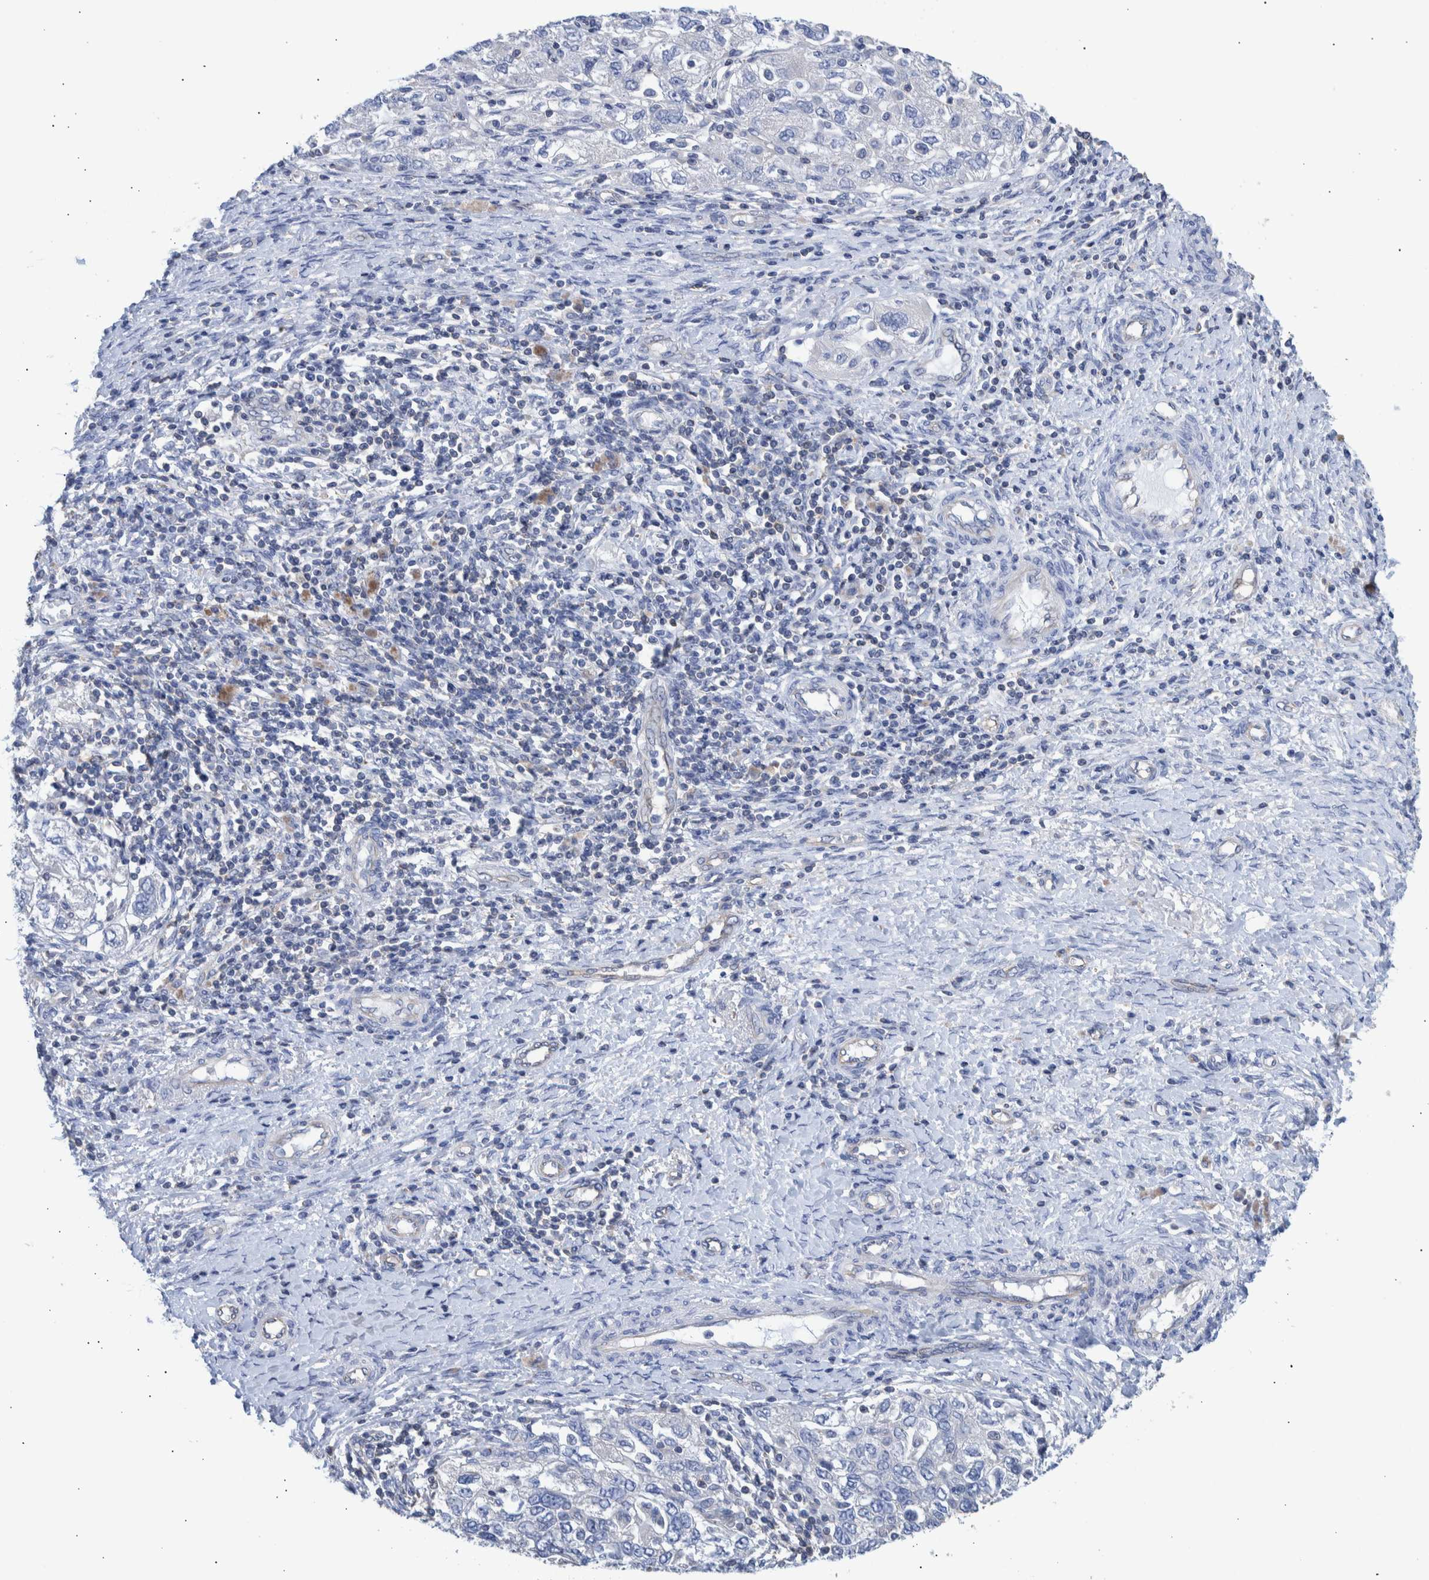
{"staining": {"intensity": "negative", "quantity": "none", "location": "none"}, "tissue": "ovarian cancer", "cell_type": "Tumor cells", "image_type": "cancer", "snomed": [{"axis": "morphology", "description": "Carcinoma, NOS"}, {"axis": "morphology", "description": "Cystadenocarcinoma, serous, NOS"}, {"axis": "topography", "description": "Ovary"}], "caption": "This is a image of immunohistochemistry (IHC) staining of ovarian carcinoma, which shows no expression in tumor cells.", "gene": "PPP3CC", "patient": {"sex": "female", "age": 69}}